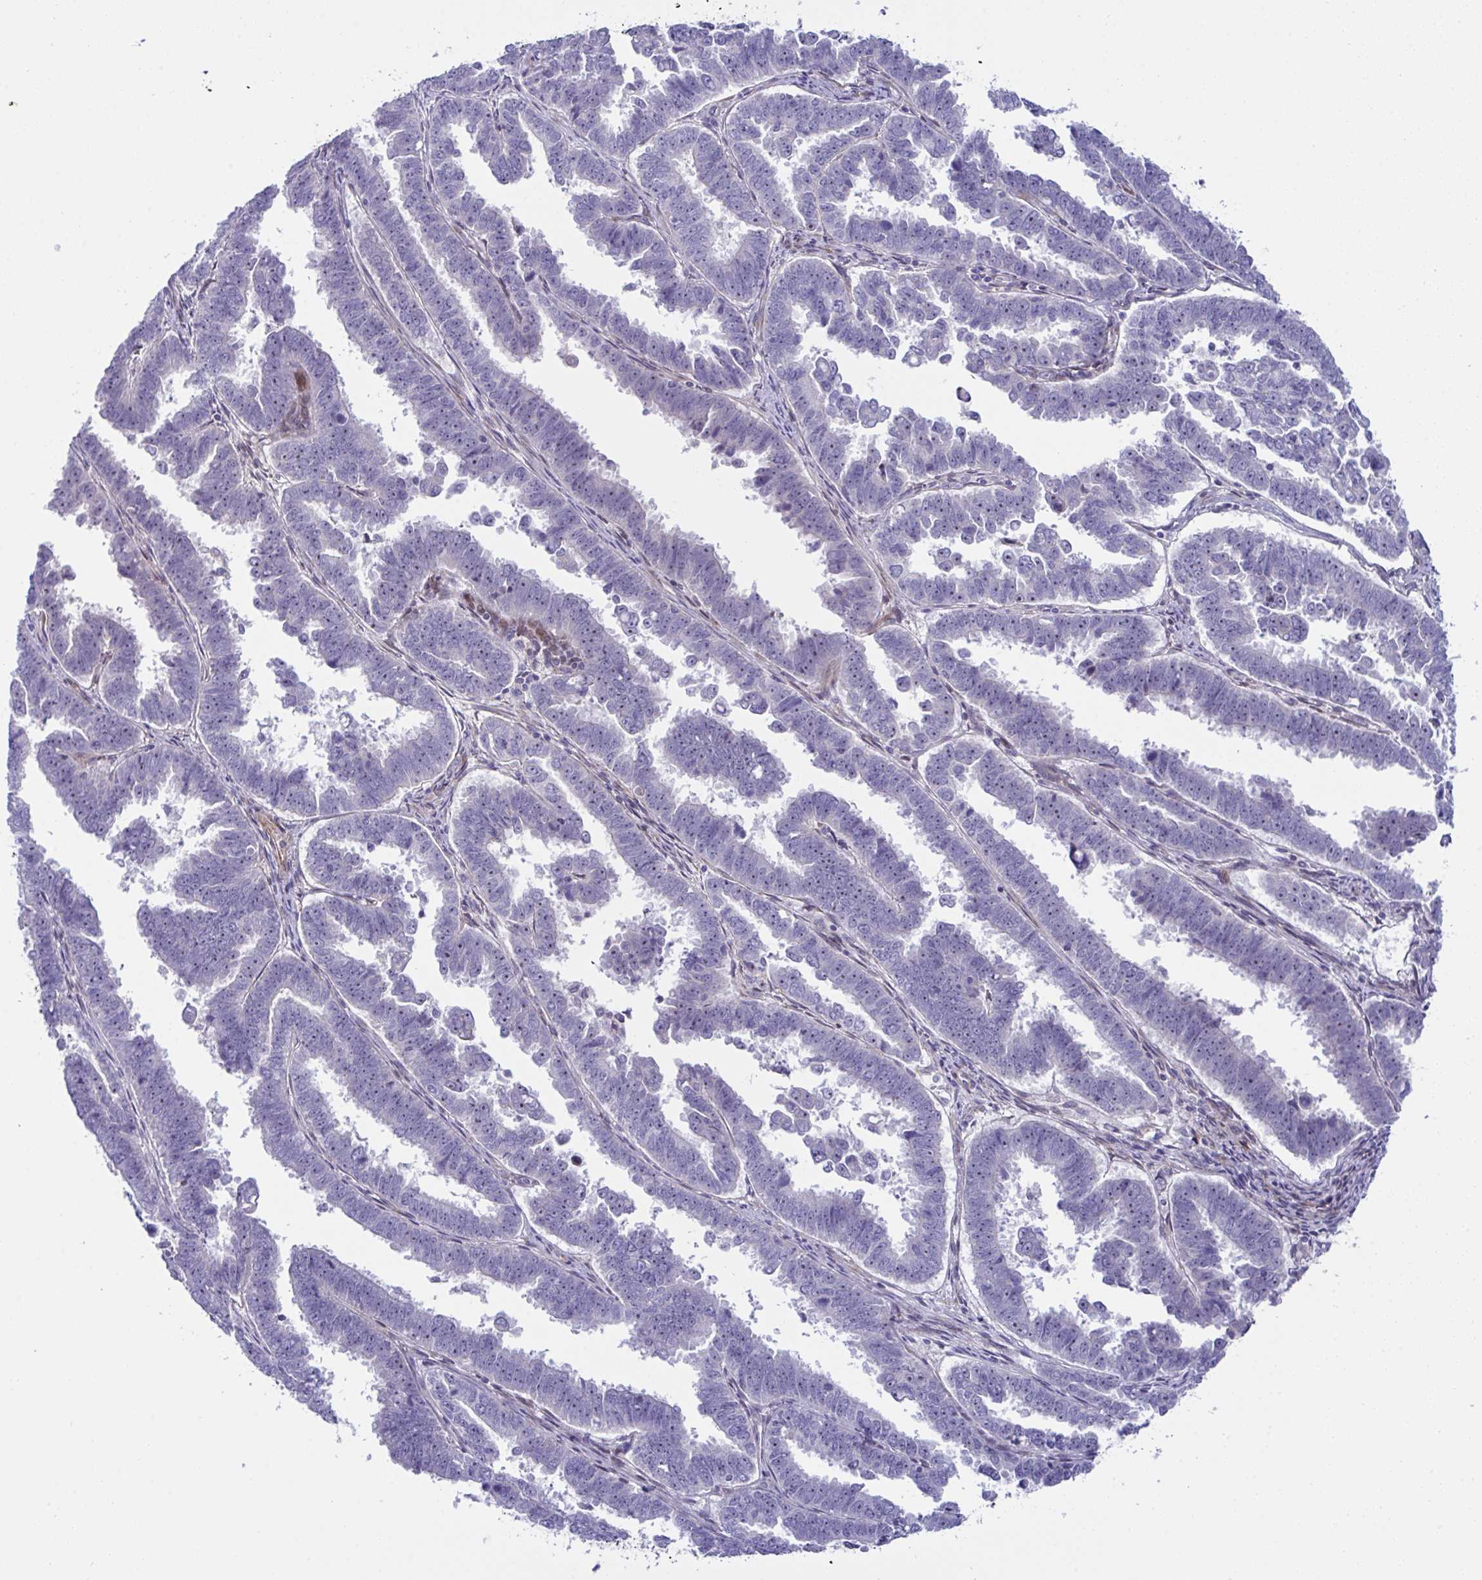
{"staining": {"intensity": "negative", "quantity": "none", "location": "none"}, "tissue": "endometrial cancer", "cell_type": "Tumor cells", "image_type": "cancer", "snomed": [{"axis": "morphology", "description": "Adenocarcinoma, NOS"}, {"axis": "topography", "description": "Endometrium"}], "caption": "Immunohistochemistry of human endometrial adenocarcinoma displays no staining in tumor cells. The staining was performed using DAB (3,3'-diaminobenzidine) to visualize the protein expression in brown, while the nuclei were stained in blue with hematoxylin (Magnification: 20x).", "gene": "ZNF713", "patient": {"sex": "female", "age": 75}}